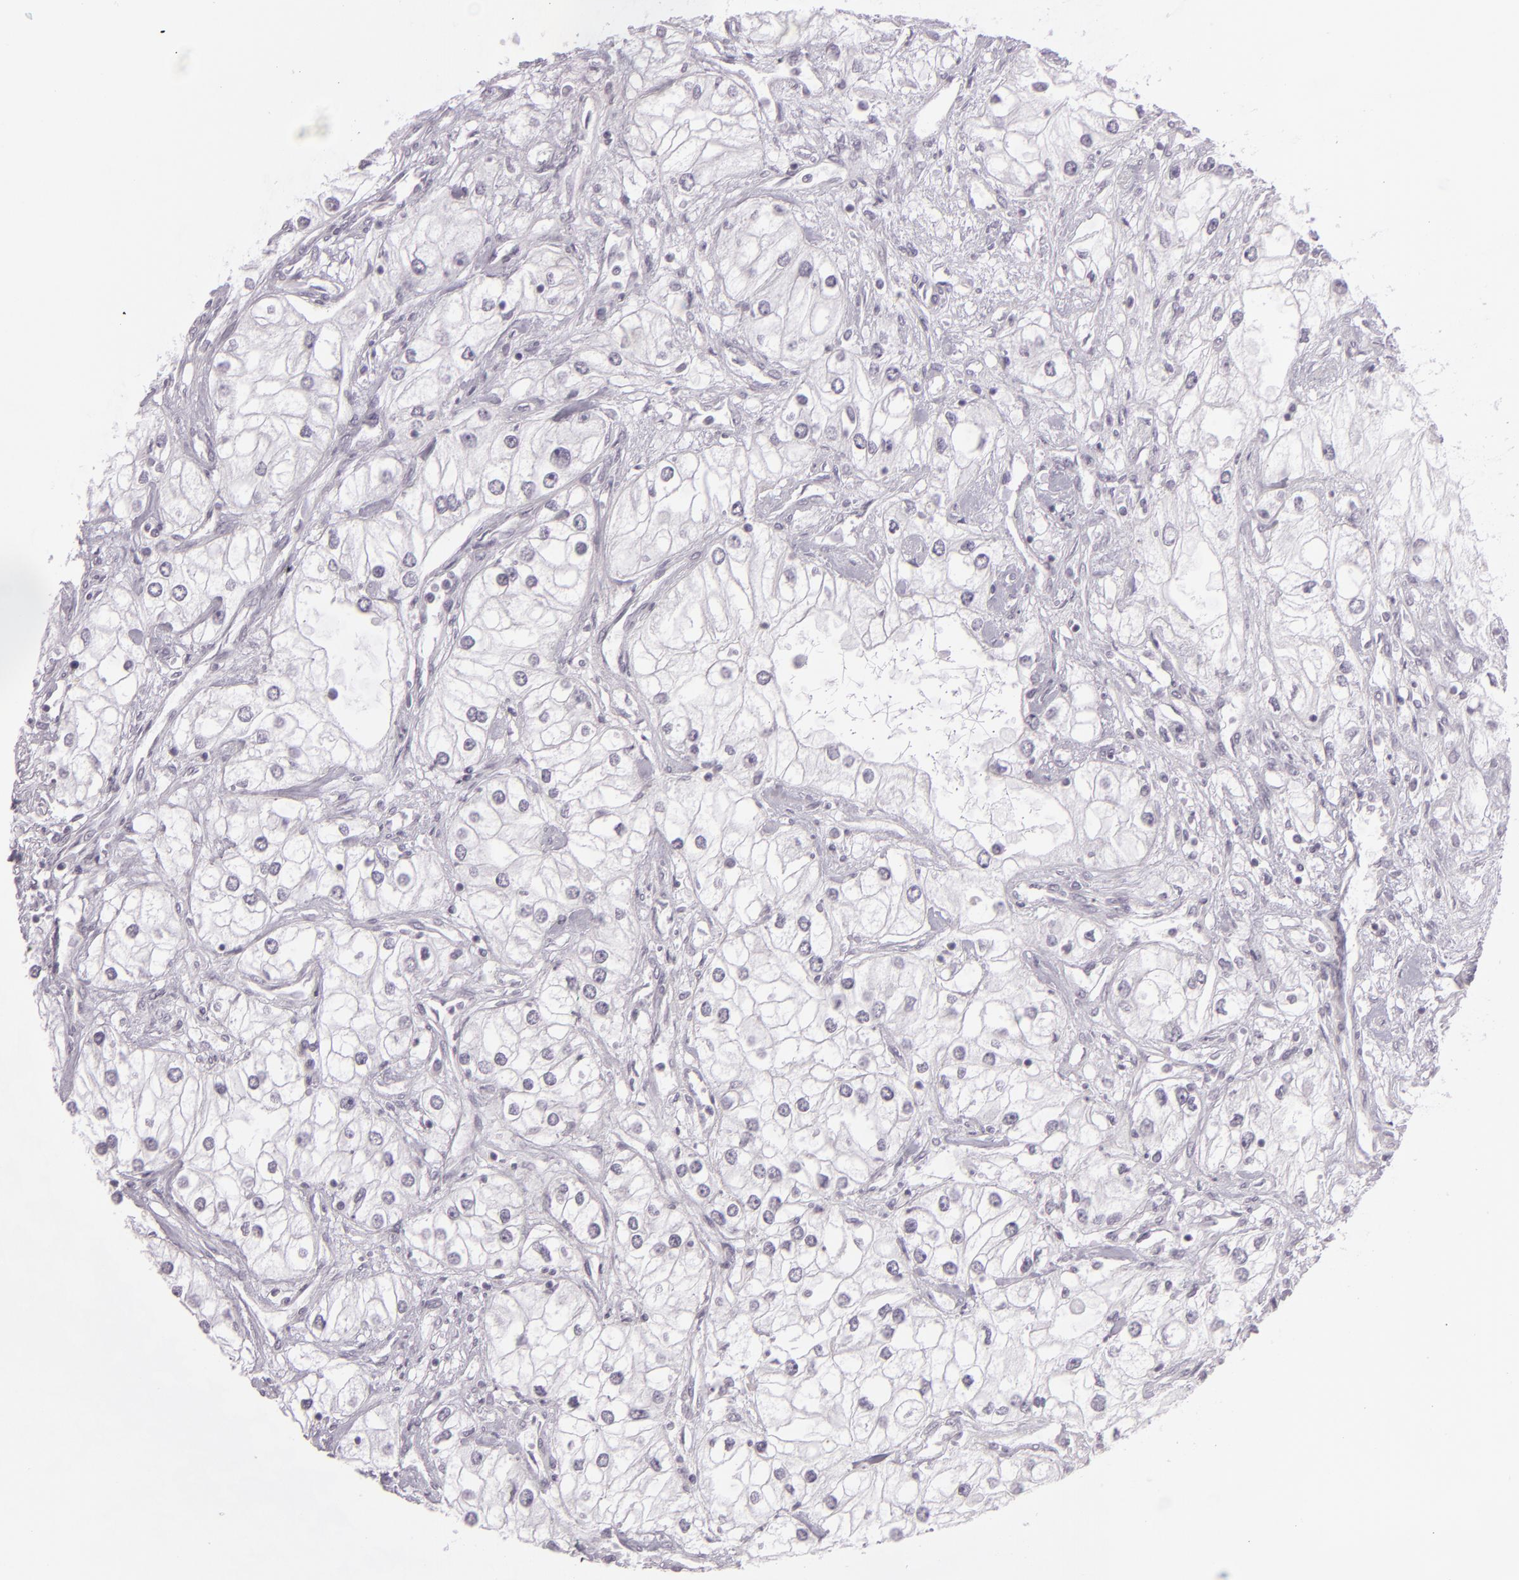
{"staining": {"intensity": "negative", "quantity": "none", "location": "none"}, "tissue": "renal cancer", "cell_type": "Tumor cells", "image_type": "cancer", "snomed": [{"axis": "morphology", "description": "Adenocarcinoma, NOS"}, {"axis": "topography", "description": "Kidney"}], "caption": "High magnification brightfield microscopy of renal cancer (adenocarcinoma) stained with DAB (brown) and counterstained with hematoxylin (blue): tumor cells show no significant staining. (DAB (3,3'-diaminobenzidine) immunohistochemistry (IHC), high magnification).", "gene": "MCM3", "patient": {"sex": "male", "age": 57}}